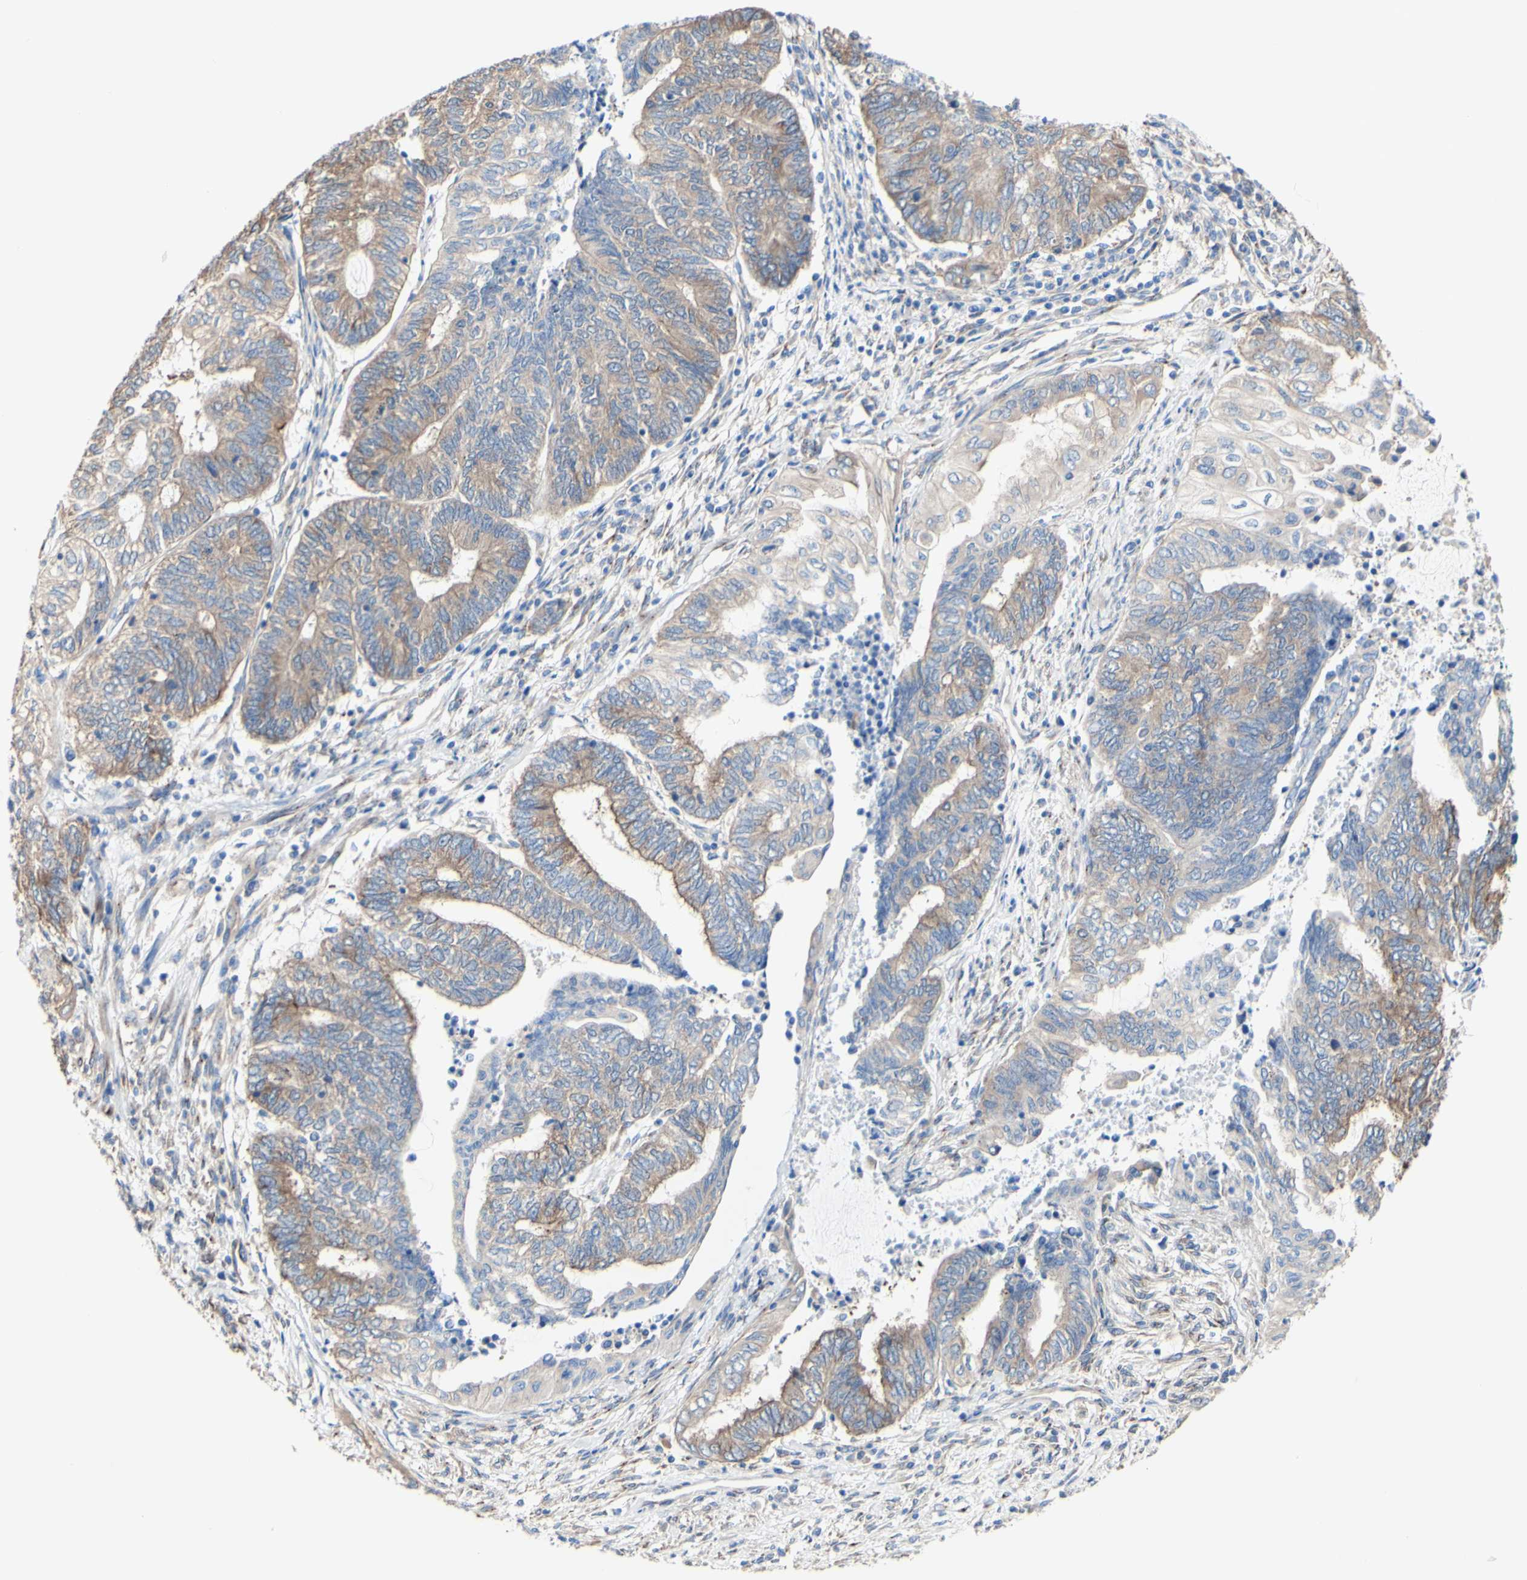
{"staining": {"intensity": "moderate", "quantity": ">75%", "location": "cytoplasmic/membranous"}, "tissue": "endometrial cancer", "cell_type": "Tumor cells", "image_type": "cancer", "snomed": [{"axis": "morphology", "description": "Adenocarcinoma, NOS"}, {"axis": "topography", "description": "Uterus"}, {"axis": "topography", "description": "Endometrium"}], "caption": "Immunohistochemistry (IHC) (DAB (3,3'-diaminobenzidine)) staining of adenocarcinoma (endometrial) shows moderate cytoplasmic/membranous protein positivity in about >75% of tumor cells. The staining was performed using DAB to visualize the protein expression in brown, while the nuclei were stained in blue with hematoxylin (Magnification: 20x).", "gene": "LRIG3", "patient": {"sex": "female", "age": 70}}